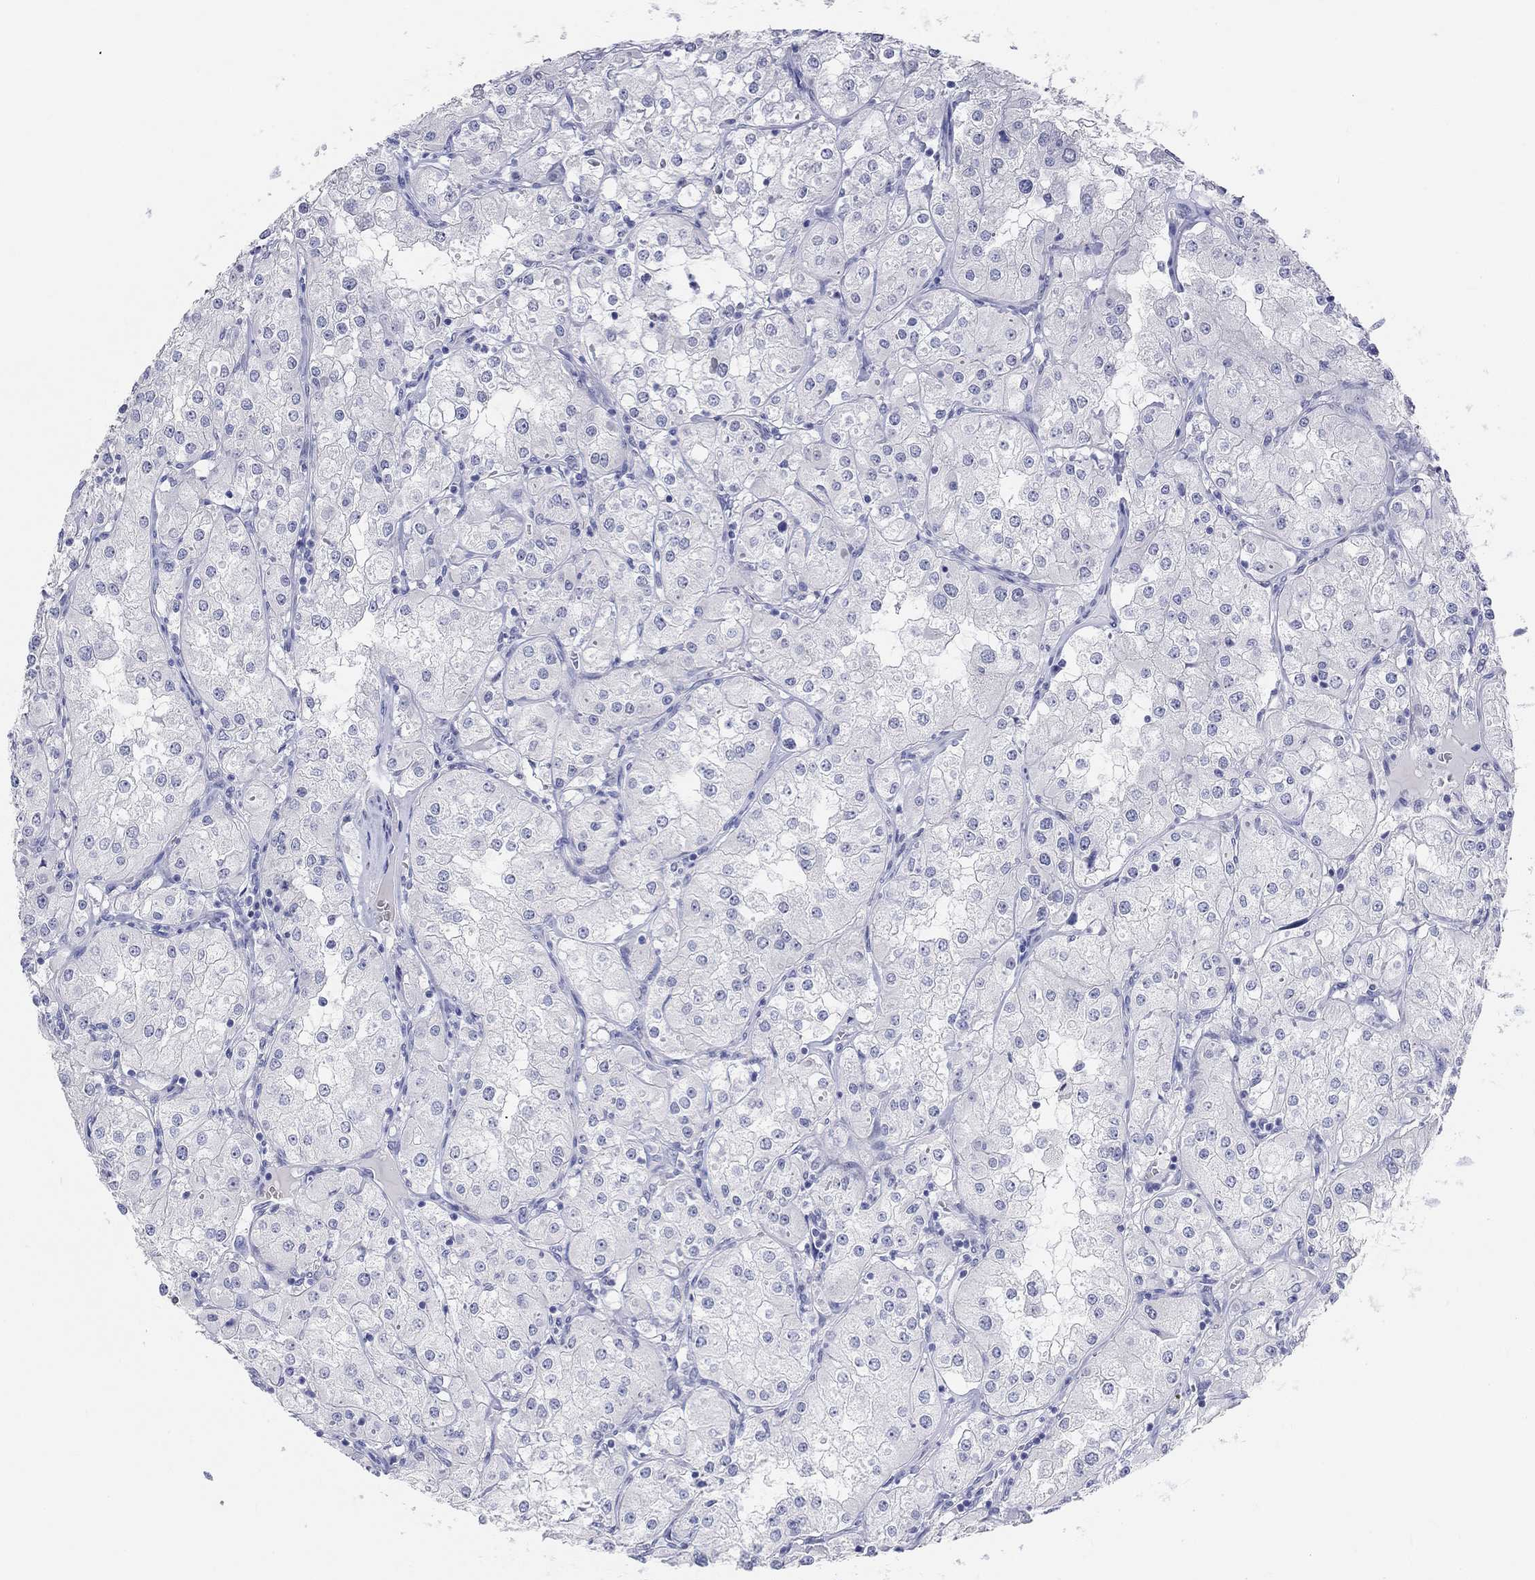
{"staining": {"intensity": "negative", "quantity": "none", "location": "none"}, "tissue": "renal cancer", "cell_type": "Tumor cells", "image_type": "cancer", "snomed": [{"axis": "morphology", "description": "Adenocarcinoma, NOS"}, {"axis": "topography", "description": "Kidney"}], "caption": "High power microscopy photomicrograph of an IHC histopathology image of renal cancer, revealing no significant staining in tumor cells.", "gene": "GRIA3", "patient": {"sex": "male", "age": 77}}